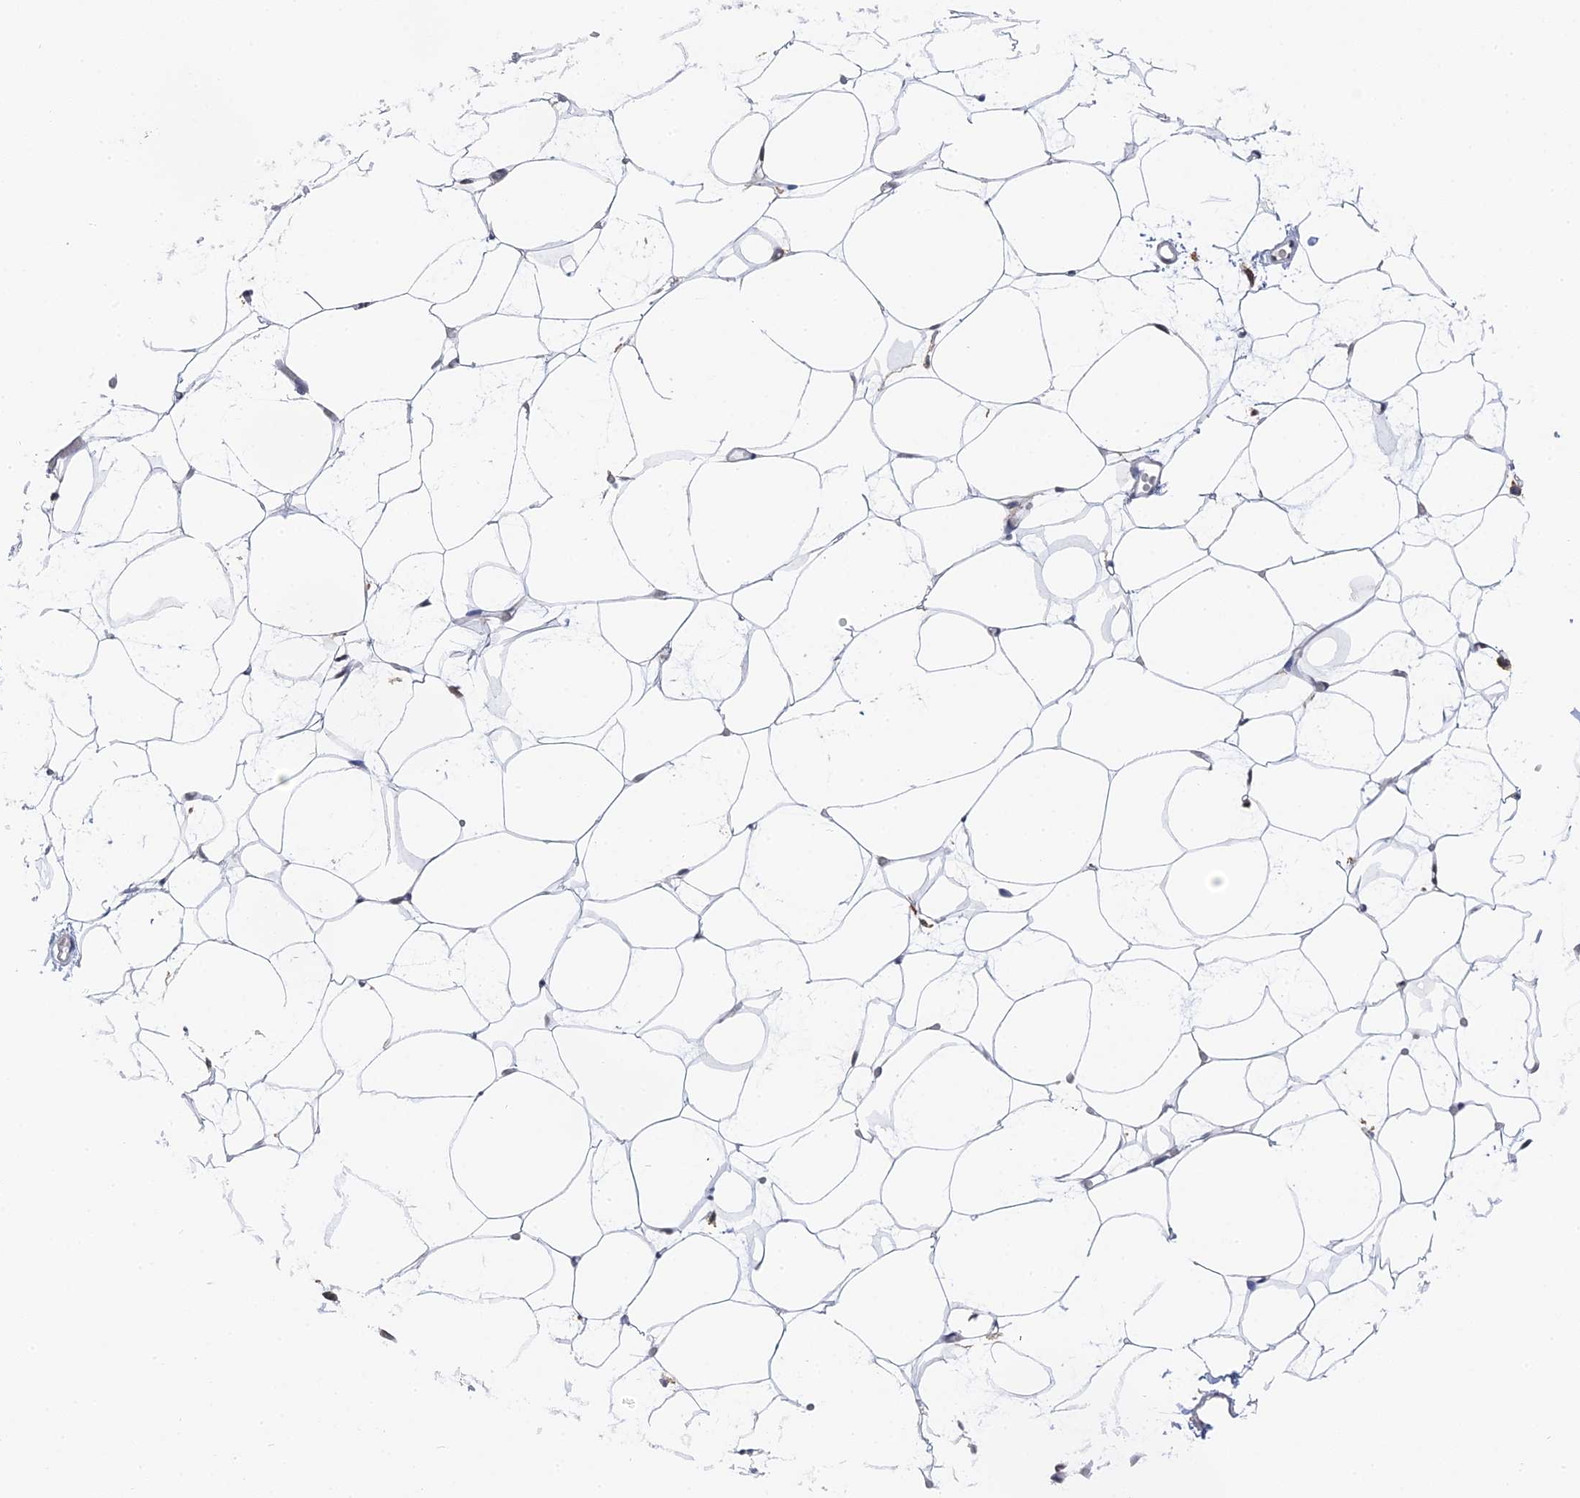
{"staining": {"intensity": "negative", "quantity": "none", "location": "none"}, "tissue": "adipose tissue", "cell_type": "Adipocytes", "image_type": "normal", "snomed": [{"axis": "morphology", "description": "Normal tissue, NOS"}, {"axis": "topography", "description": "Breast"}], "caption": "Immunohistochemistry (IHC) of unremarkable adipose tissue displays no positivity in adipocytes.", "gene": "TSSC4", "patient": {"sex": "female", "age": 23}}